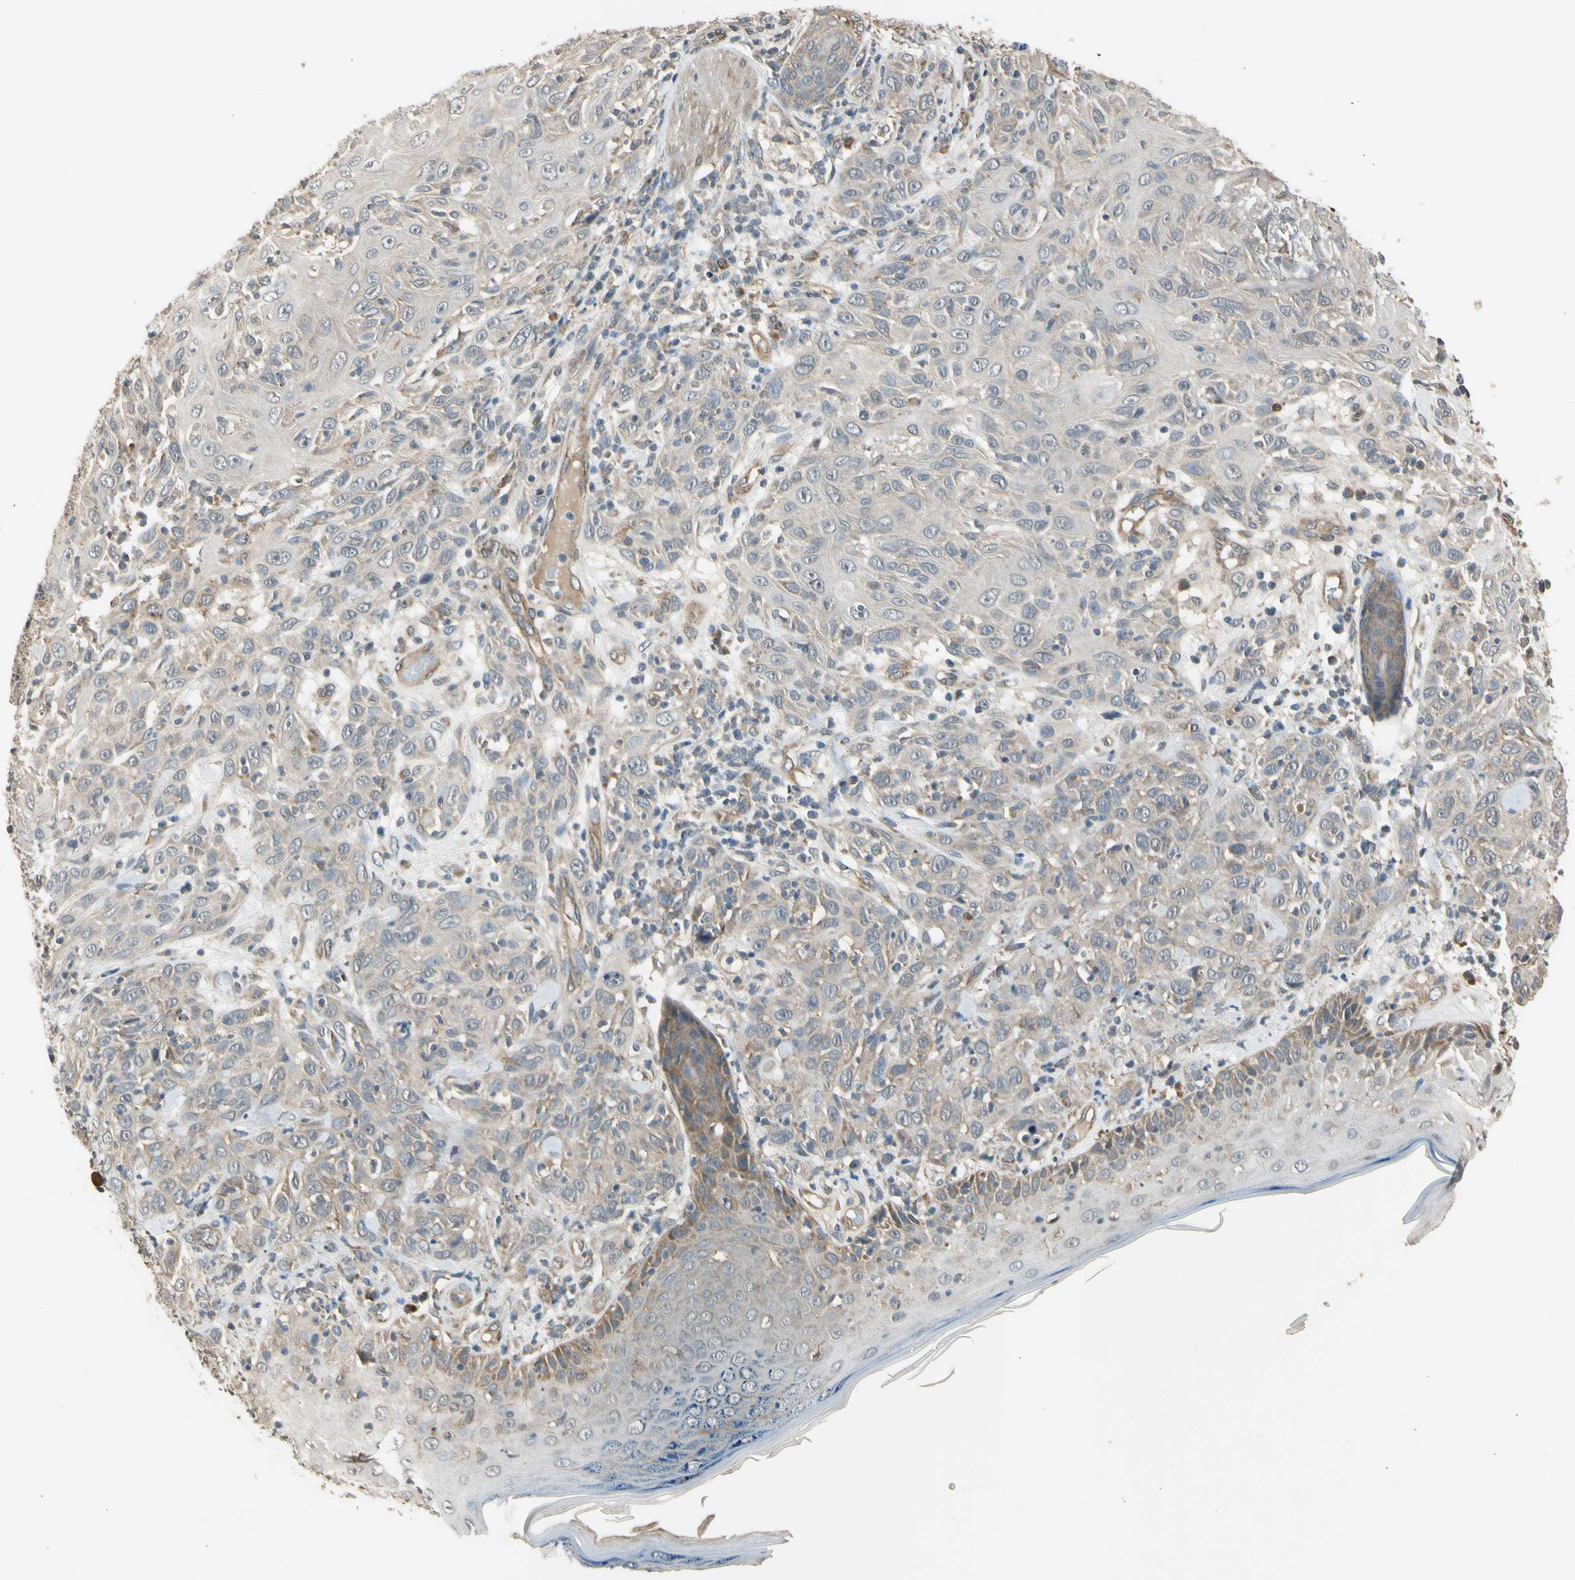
{"staining": {"intensity": "weak", "quantity": "<25%", "location": "cytoplasmic/membranous"}, "tissue": "skin cancer", "cell_type": "Tumor cells", "image_type": "cancer", "snomed": [{"axis": "morphology", "description": "Squamous cell carcinoma, NOS"}, {"axis": "topography", "description": "Skin"}], "caption": "High magnification brightfield microscopy of skin cancer stained with DAB (brown) and counterstained with hematoxylin (blue): tumor cells show no significant positivity.", "gene": "EFNB2", "patient": {"sex": "female", "age": 88}}